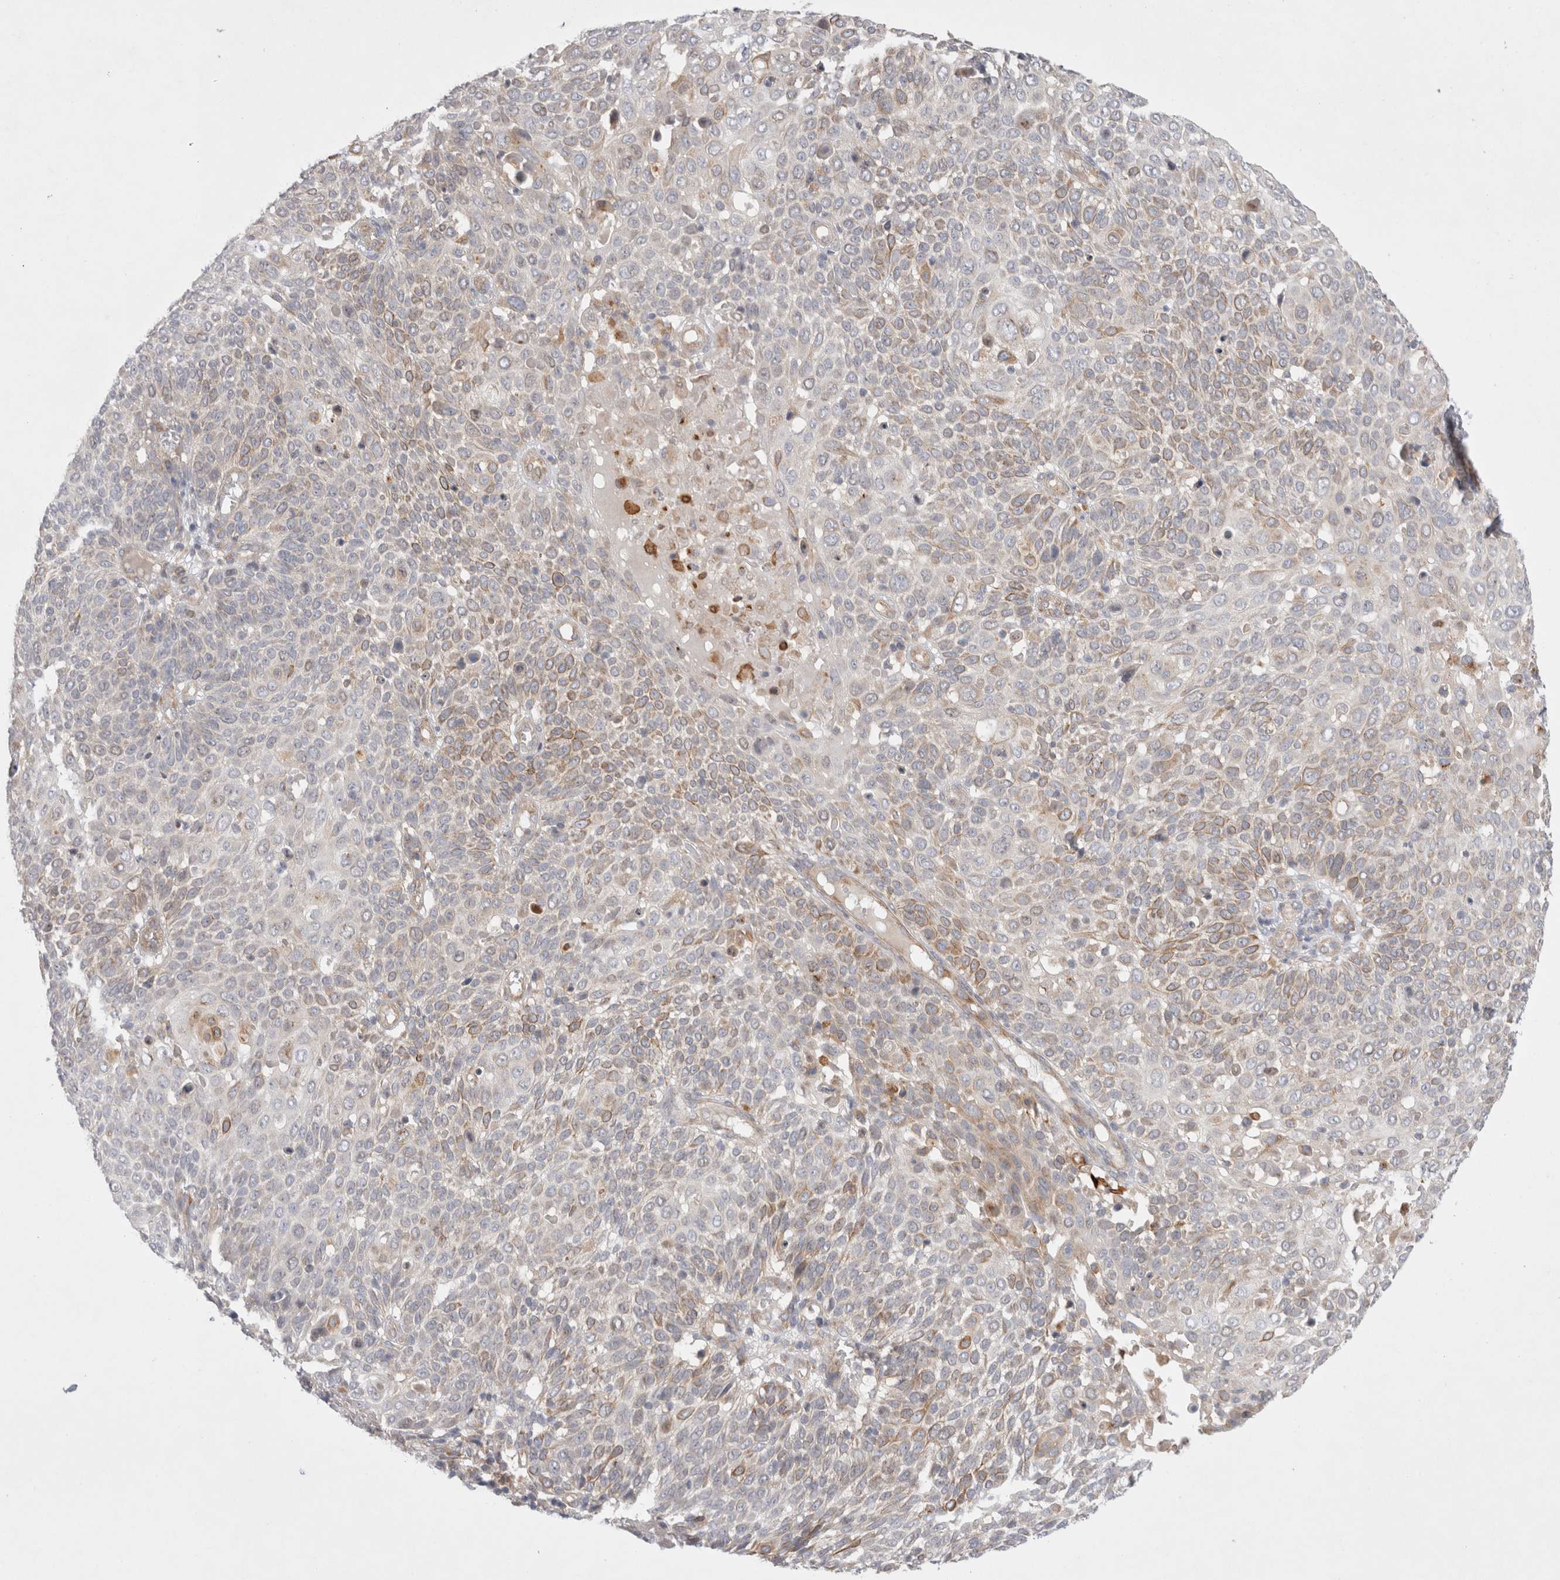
{"staining": {"intensity": "weak", "quantity": "<25%", "location": "cytoplasmic/membranous"}, "tissue": "cervical cancer", "cell_type": "Tumor cells", "image_type": "cancer", "snomed": [{"axis": "morphology", "description": "Squamous cell carcinoma, NOS"}, {"axis": "topography", "description": "Cervix"}], "caption": "A high-resolution photomicrograph shows IHC staining of squamous cell carcinoma (cervical), which displays no significant staining in tumor cells.", "gene": "NPC1", "patient": {"sex": "female", "age": 74}}